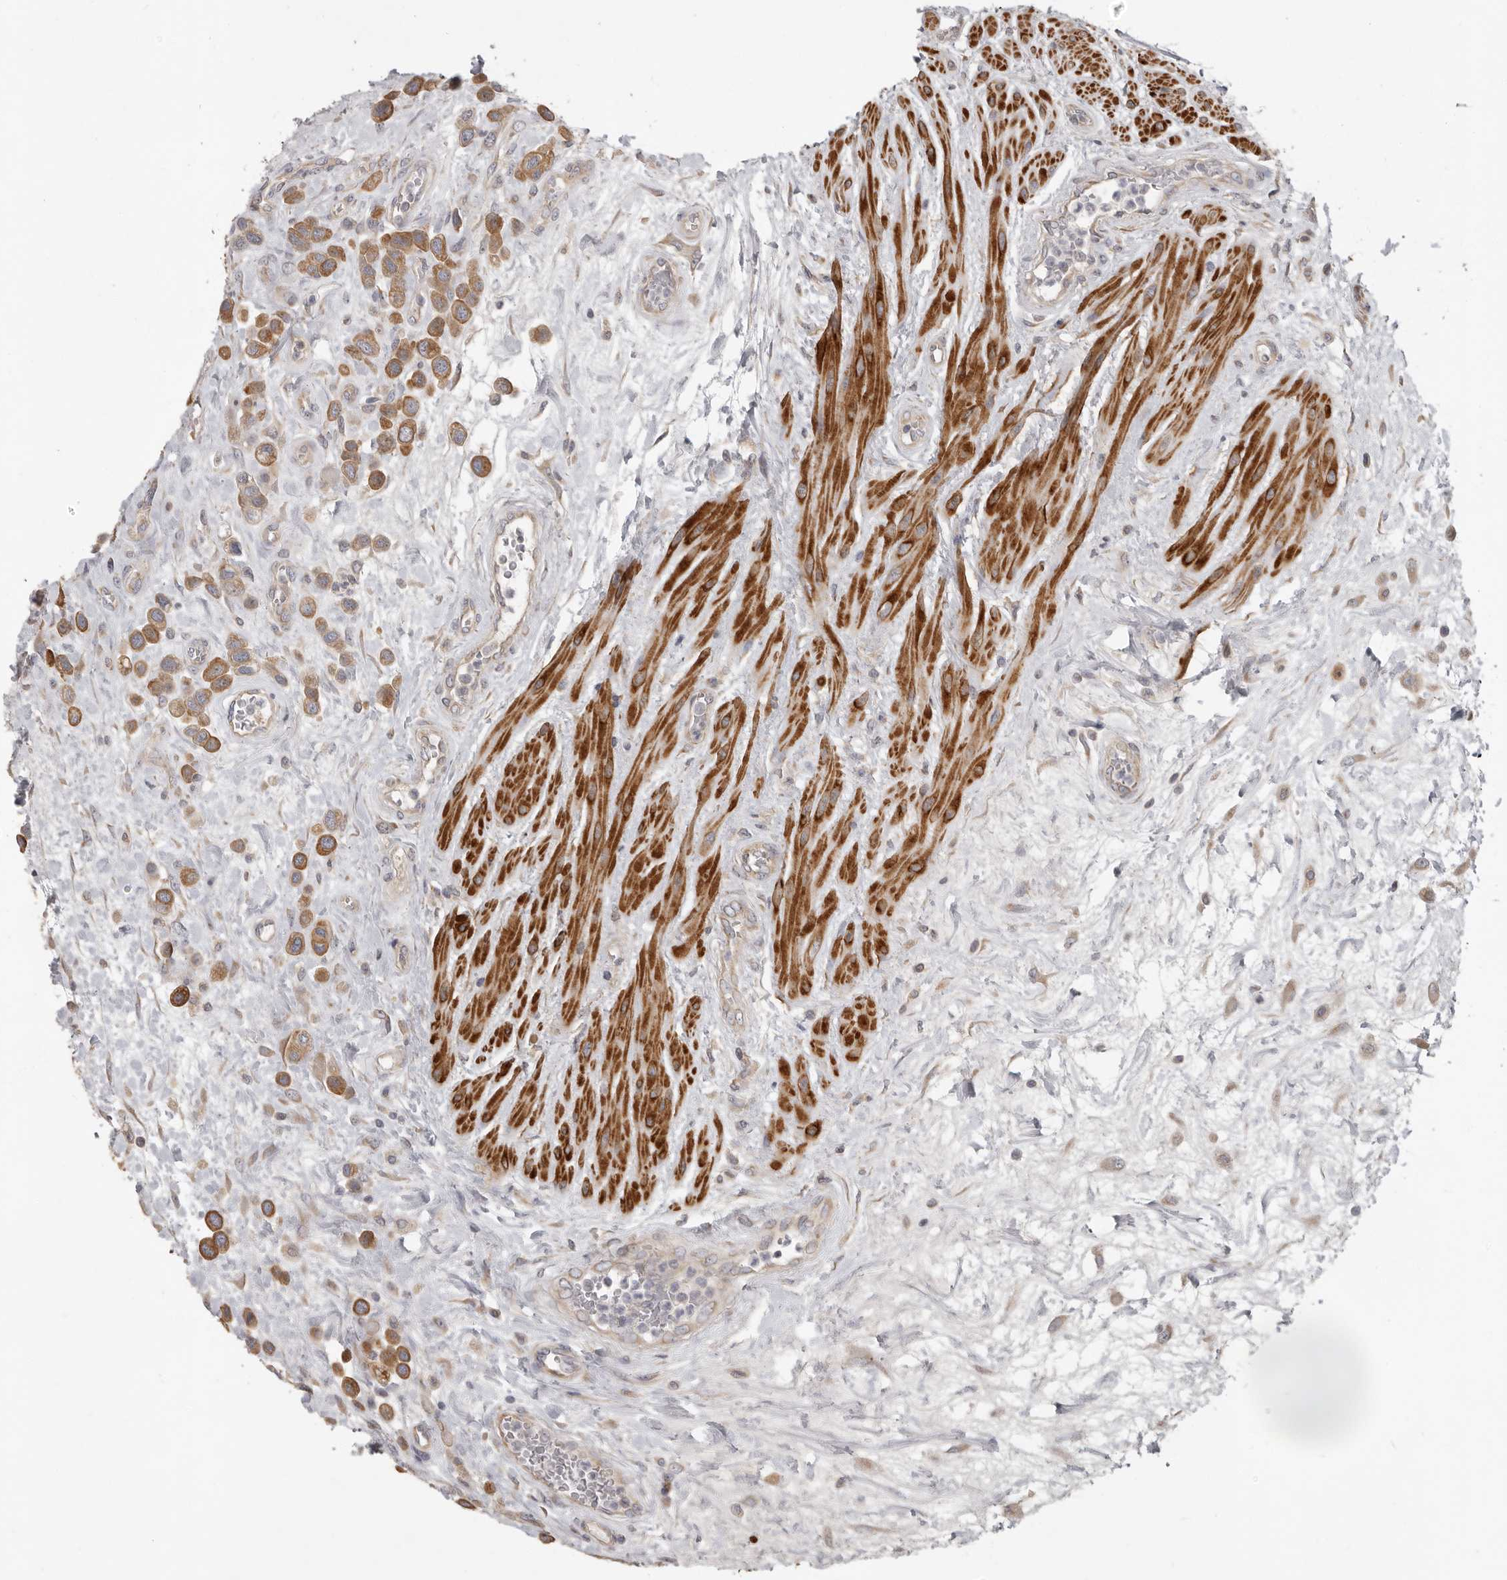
{"staining": {"intensity": "moderate", "quantity": ">75%", "location": "cytoplasmic/membranous"}, "tissue": "urothelial cancer", "cell_type": "Tumor cells", "image_type": "cancer", "snomed": [{"axis": "morphology", "description": "Urothelial carcinoma, High grade"}, {"axis": "topography", "description": "Urinary bladder"}], "caption": "IHC photomicrograph of neoplastic tissue: human urothelial cancer stained using immunohistochemistry displays medium levels of moderate protein expression localized specifically in the cytoplasmic/membranous of tumor cells, appearing as a cytoplasmic/membranous brown color.", "gene": "UNK", "patient": {"sex": "male", "age": 50}}